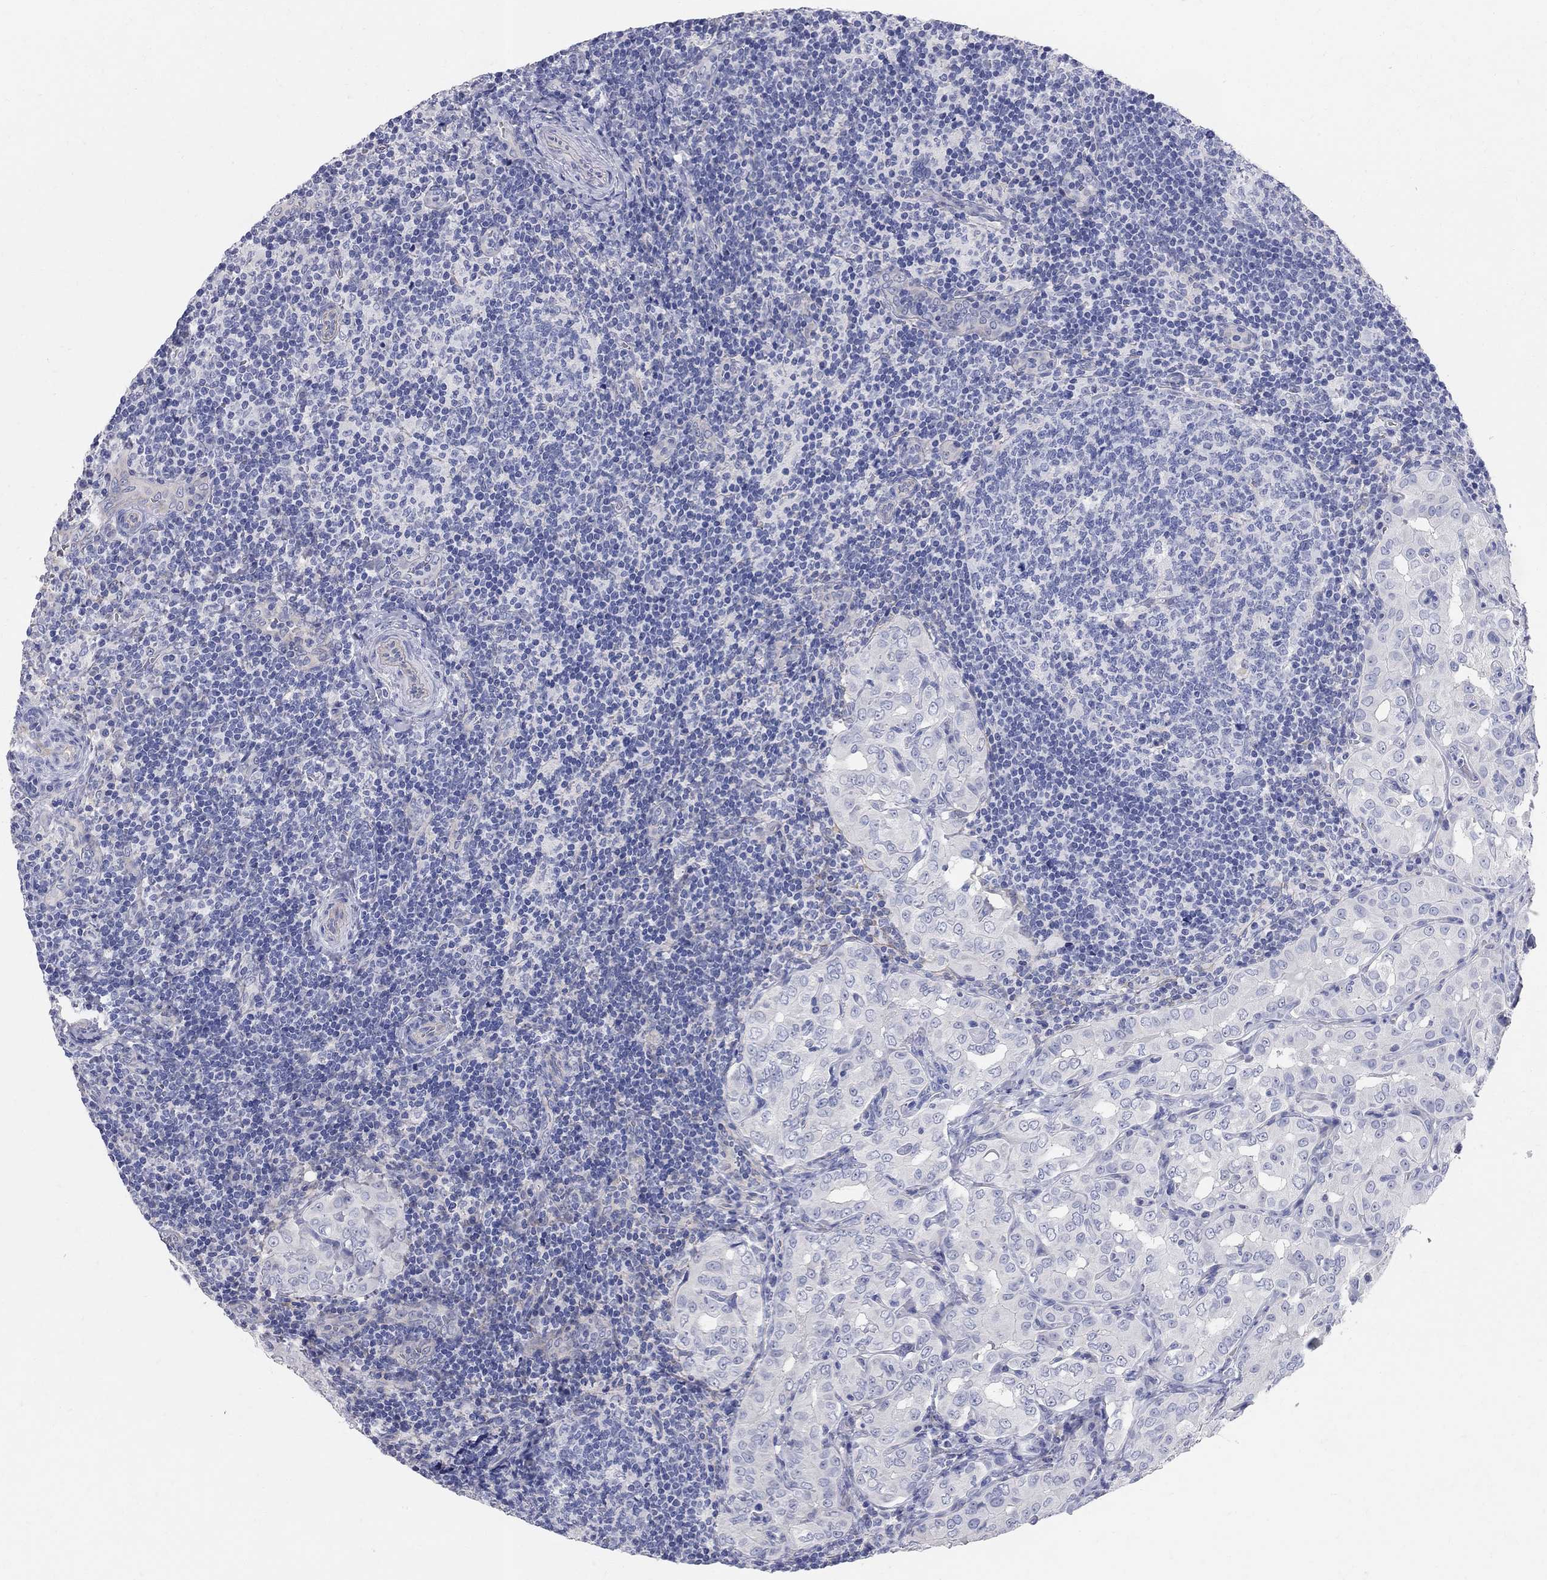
{"staining": {"intensity": "negative", "quantity": "none", "location": "none"}, "tissue": "thyroid cancer", "cell_type": "Tumor cells", "image_type": "cancer", "snomed": [{"axis": "morphology", "description": "Papillary adenocarcinoma, NOS"}, {"axis": "topography", "description": "Thyroid gland"}], "caption": "The IHC histopathology image has no significant staining in tumor cells of thyroid papillary adenocarcinoma tissue. (DAB (3,3'-diaminobenzidine) immunohistochemistry (IHC) with hematoxylin counter stain).", "gene": "AOX1", "patient": {"sex": "male", "age": 61}}